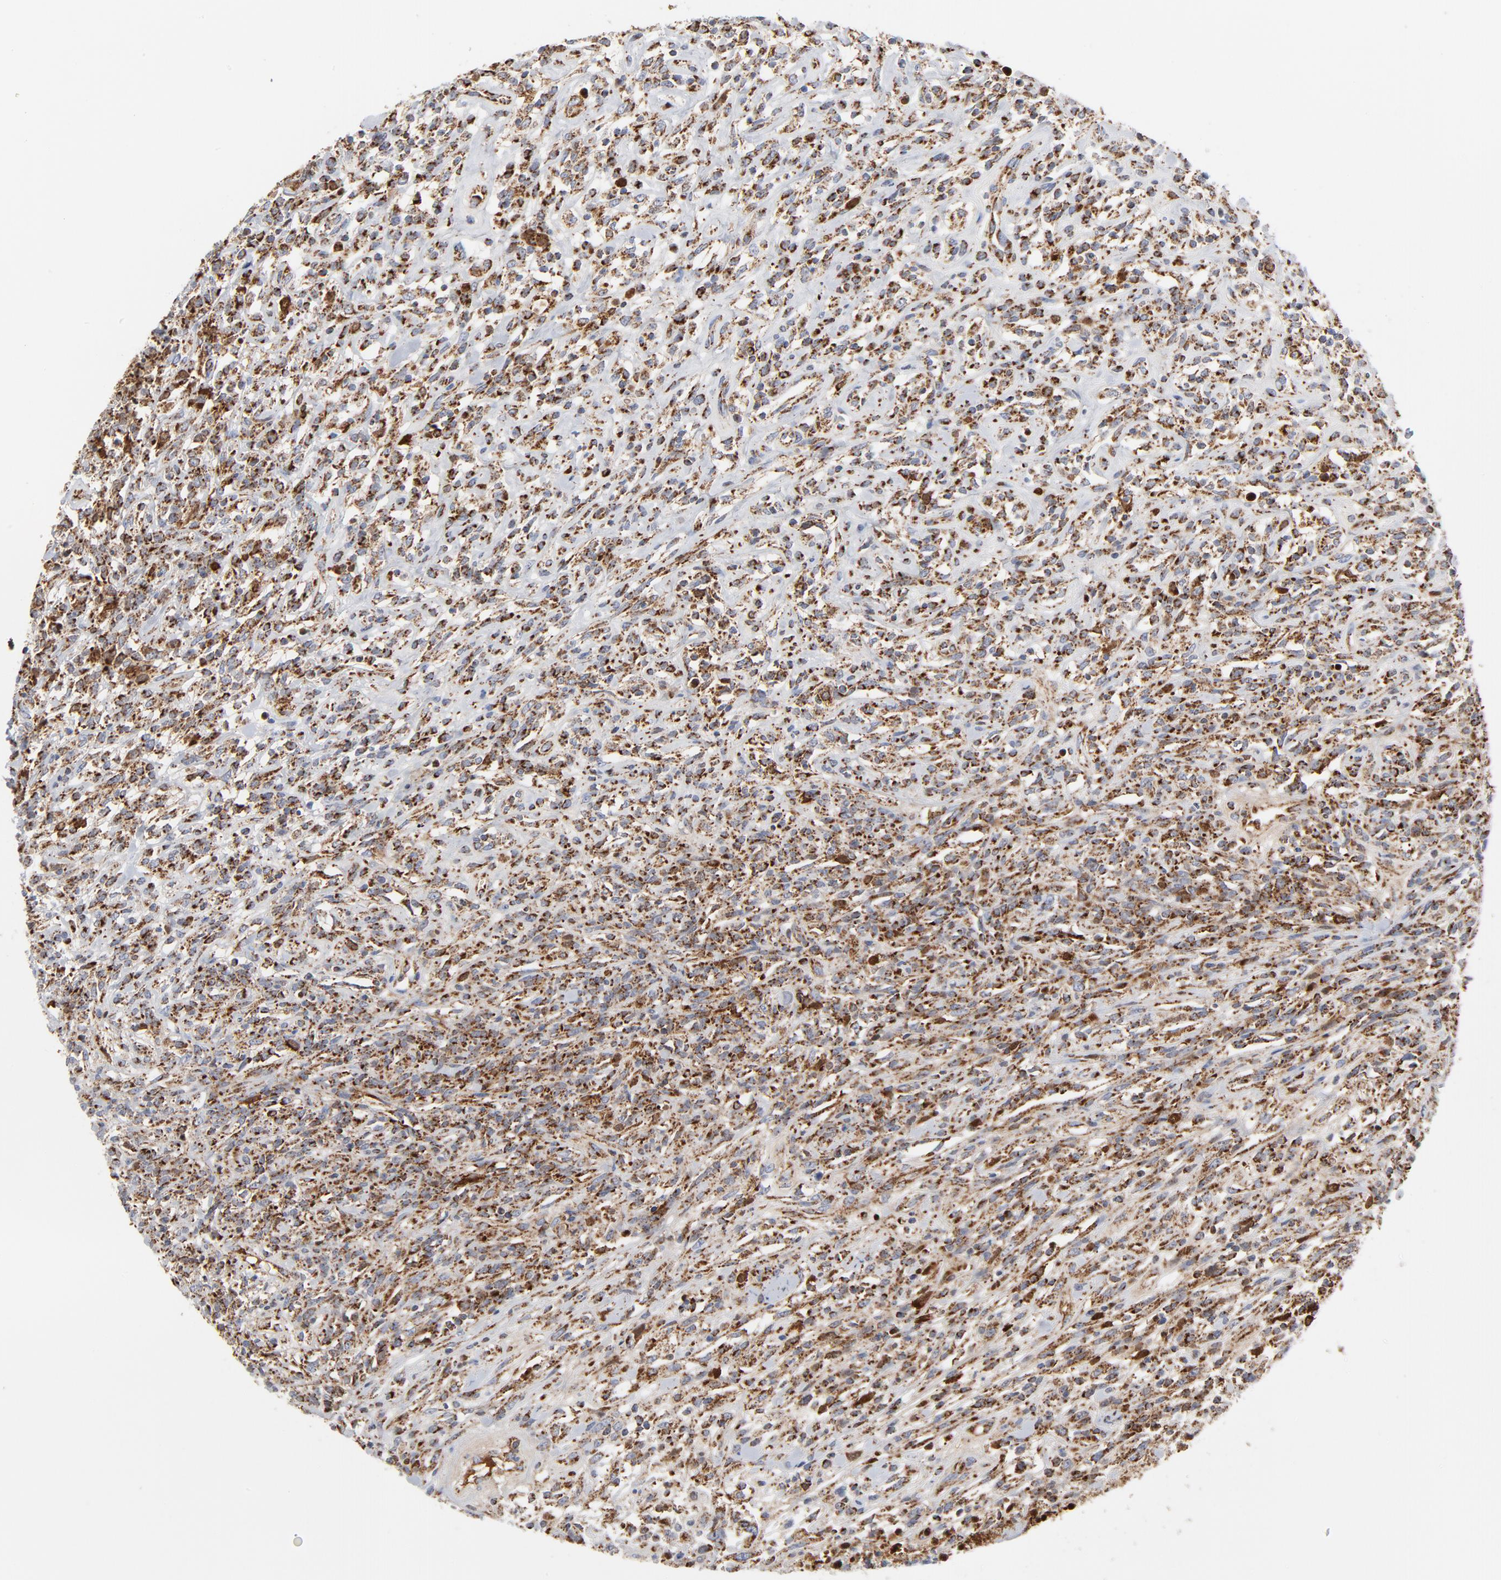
{"staining": {"intensity": "strong", "quantity": ">75%", "location": "cytoplasmic/membranous"}, "tissue": "lymphoma", "cell_type": "Tumor cells", "image_type": "cancer", "snomed": [{"axis": "morphology", "description": "Malignant lymphoma, non-Hodgkin's type, High grade"}, {"axis": "topography", "description": "Lymph node"}], "caption": "Lymphoma stained with DAB immunohistochemistry (IHC) shows high levels of strong cytoplasmic/membranous positivity in approximately >75% of tumor cells.", "gene": "DIABLO", "patient": {"sex": "female", "age": 73}}